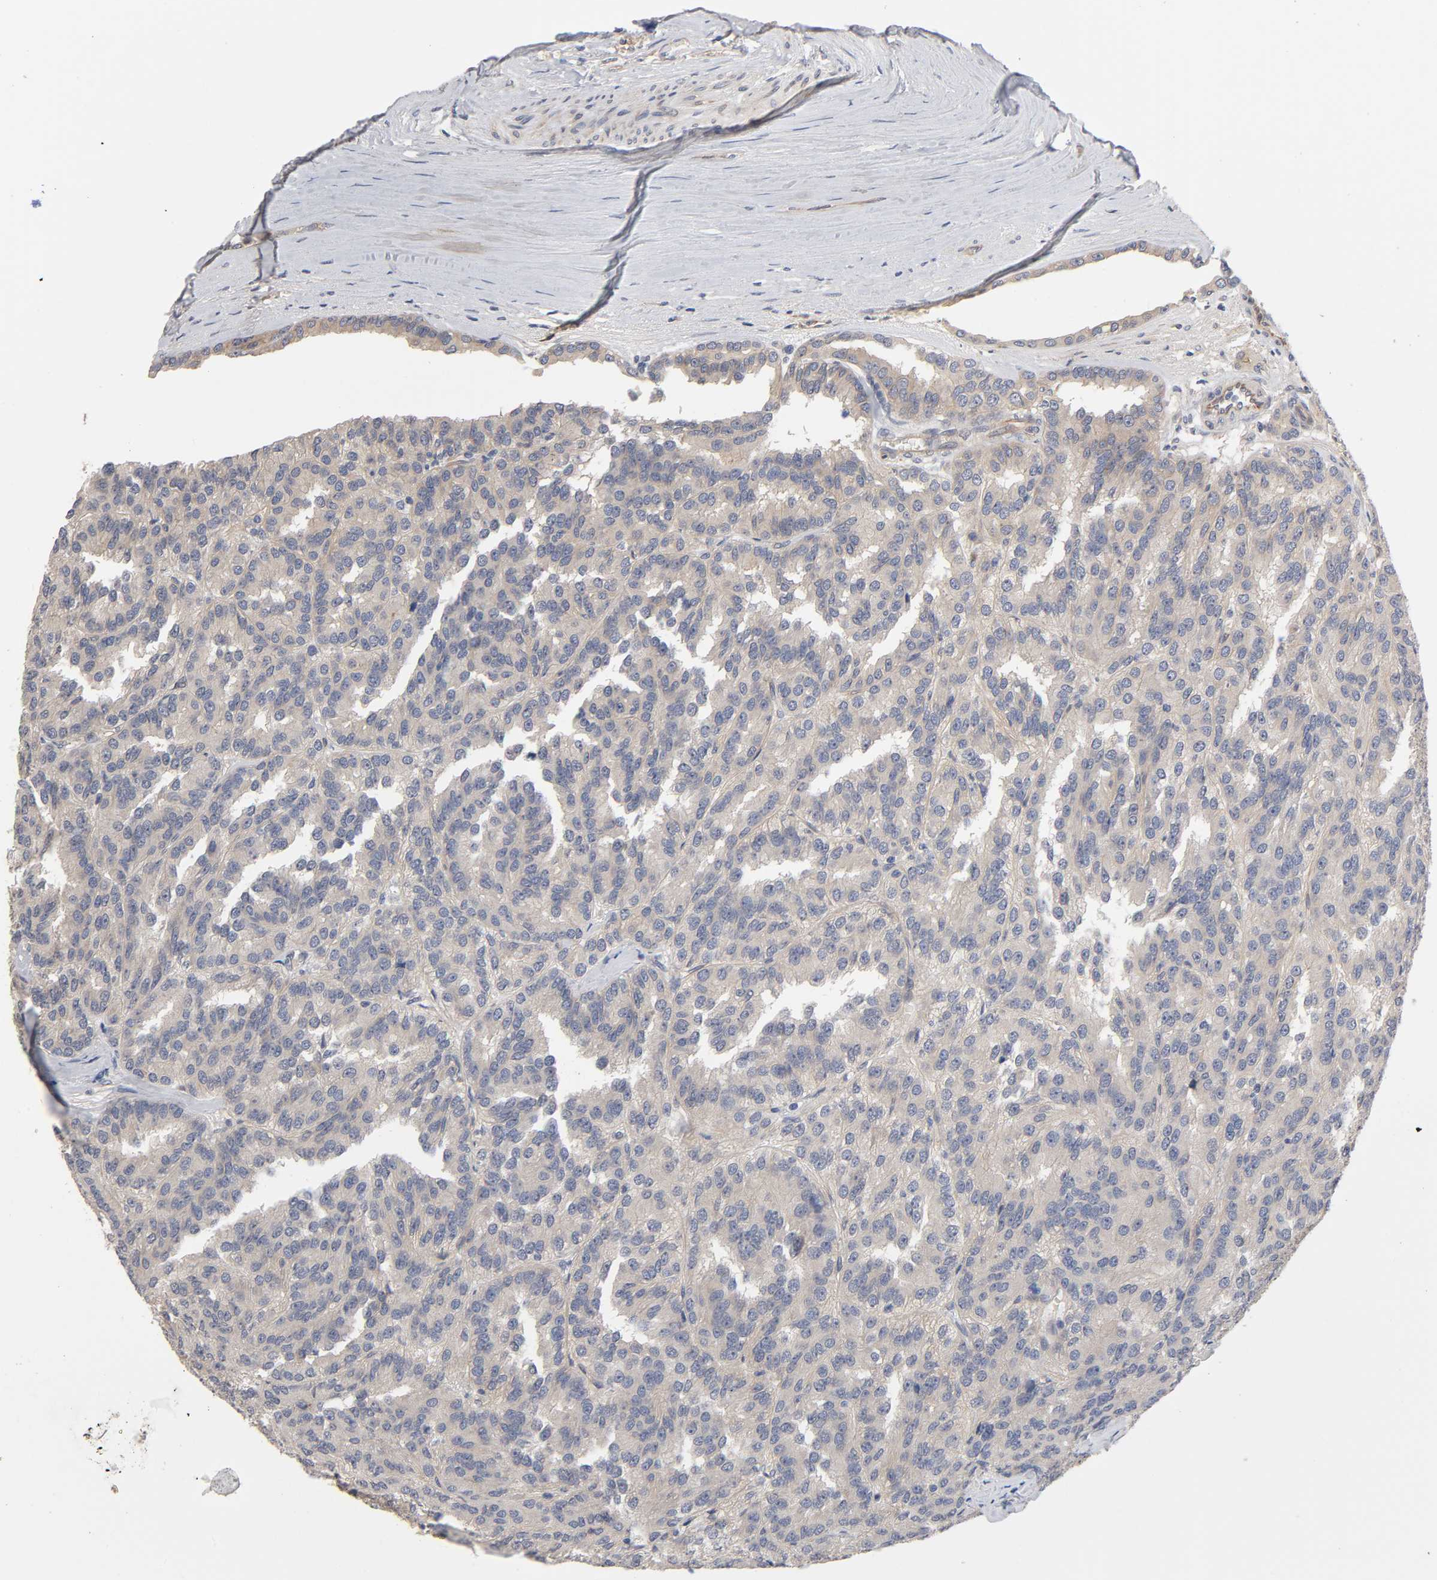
{"staining": {"intensity": "negative", "quantity": "none", "location": "none"}, "tissue": "renal cancer", "cell_type": "Tumor cells", "image_type": "cancer", "snomed": [{"axis": "morphology", "description": "Adenocarcinoma, NOS"}, {"axis": "topography", "description": "Kidney"}], "caption": "A histopathology image of renal cancer stained for a protein shows no brown staining in tumor cells.", "gene": "RAB13", "patient": {"sex": "male", "age": 46}}